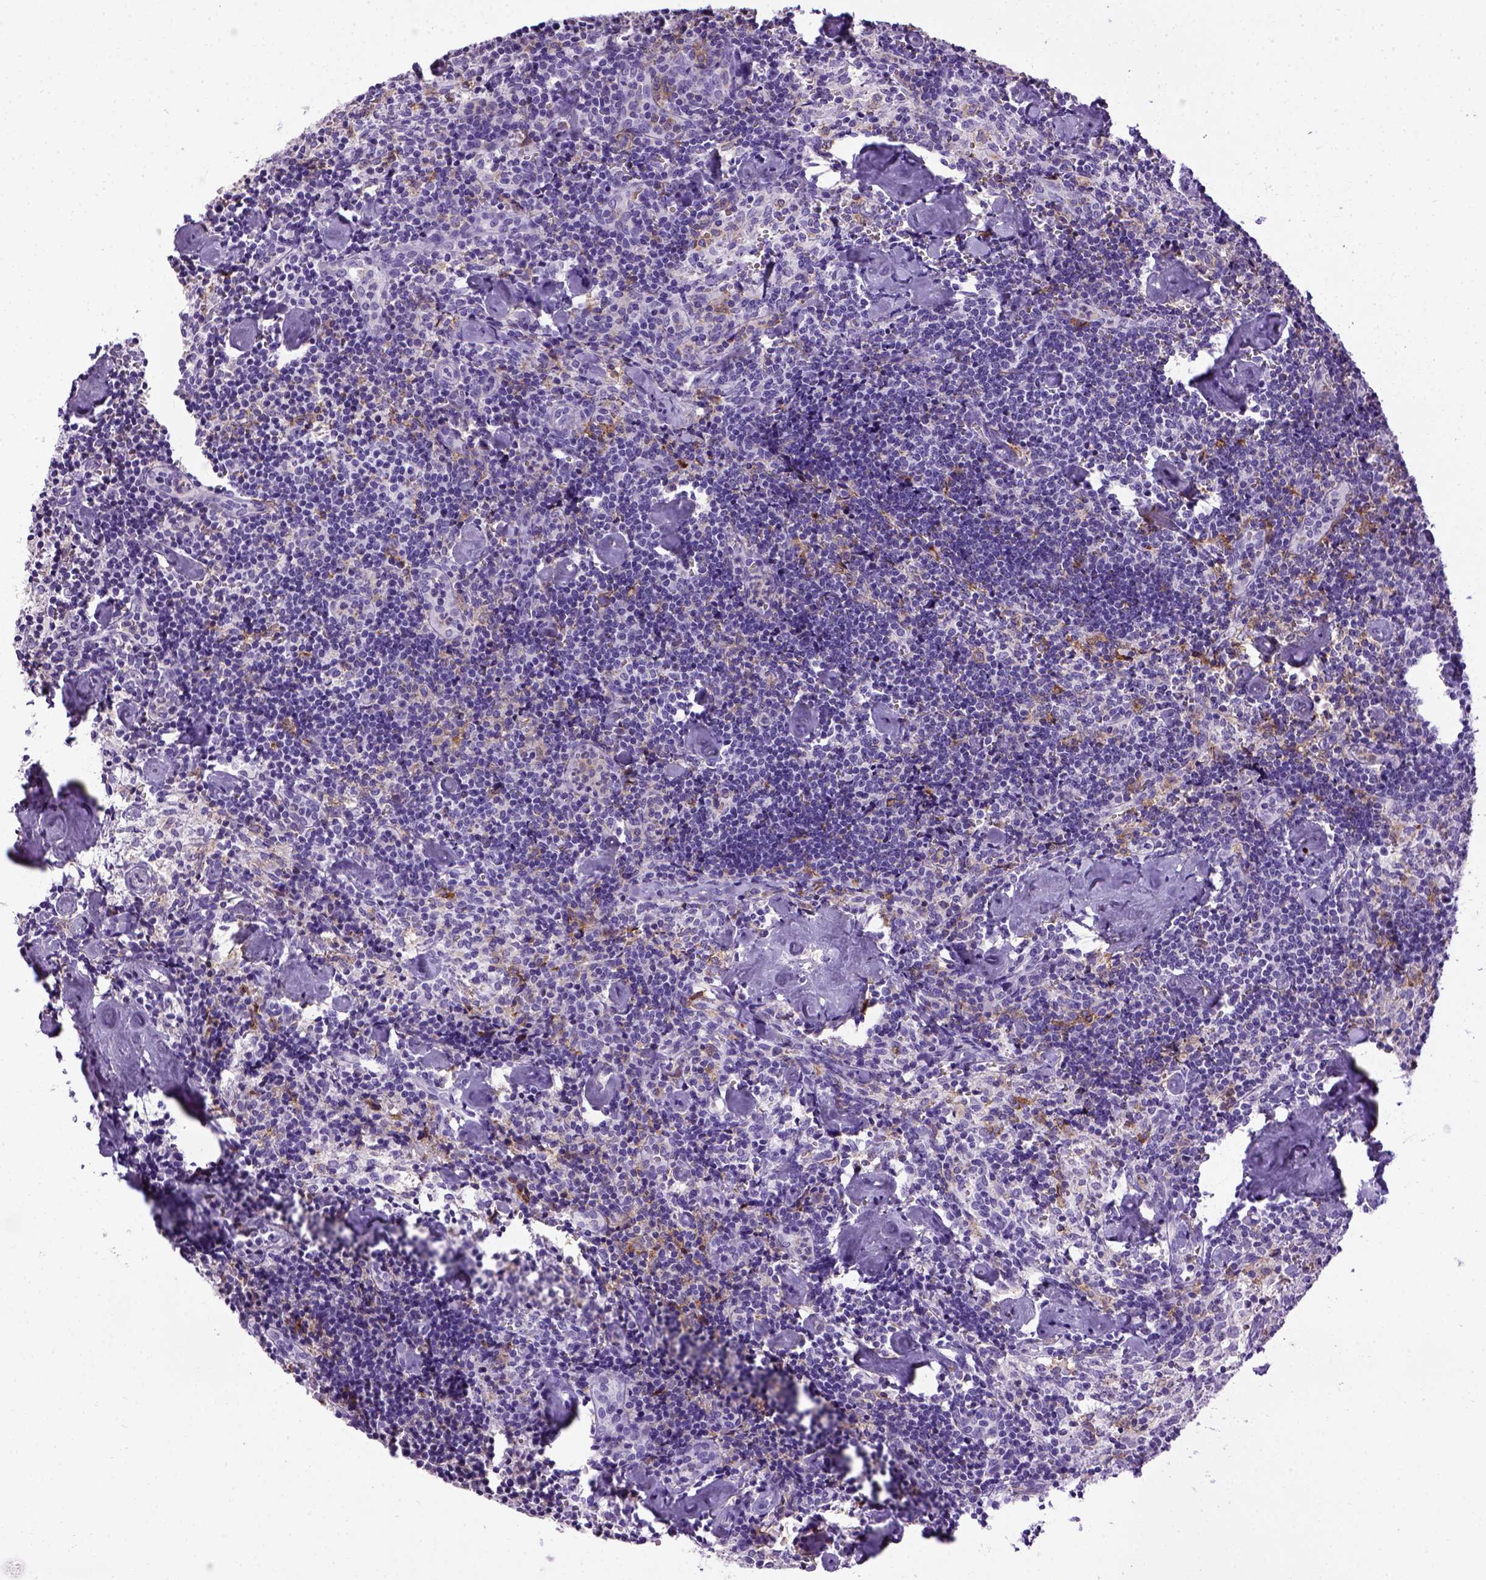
{"staining": {"intensity": "moderate", "quantity": "<25%", "location": "cytoplasmic/membranous"}, "tissue": "lymph node", "cell_type": "Non-germinal center cells", "image_type": "normal", "snomed": [{"axis": "morphology", "description": "Normal tissue, NOS"}, {"axis": "topography", "description": "Lymph node"}], "caption": "The micrograph displays staining of unremarkable lymph node, revealing moderate cytoplasmic/membranous protein expression (brown color) within non-germinal center cells. The staining is performed using DAB brown chromogen to label protein expression. The nuclei are counter-stained blue using hematoxylin.", "gene": "ITGAX", "patient": {"sex": "female", "age": 50}}